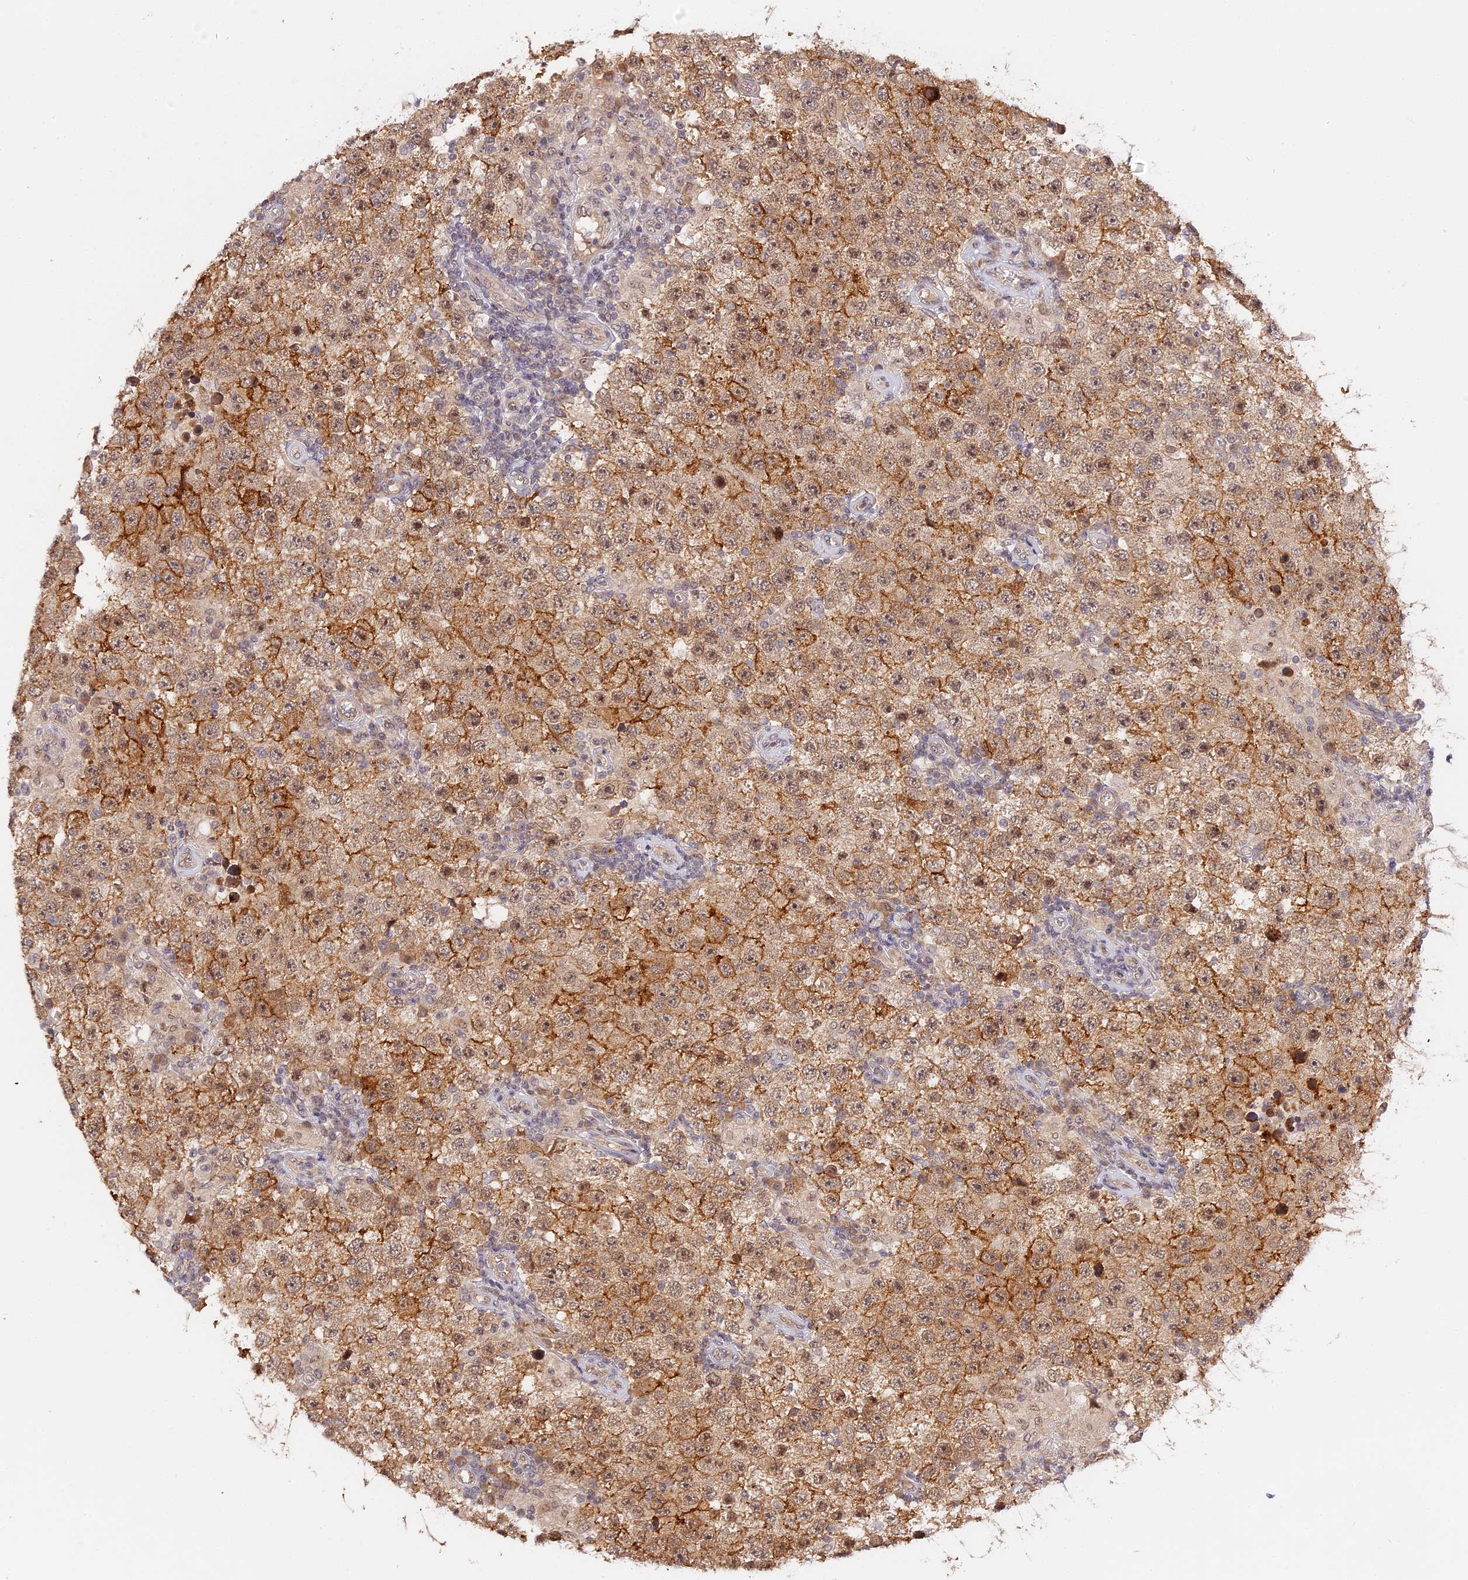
{"staining": {"intensity": "moderate", "quantity": "25%-75%", "location": "cytoplasmic/membranous"}, "tissue": "testis cancer", "cell_type": "Tumor cells", "image_type": "cancer", "snomed": [{"axis": "morphology", "description": "Normal tissue, NOS"}, {"axis": "morphology", "description": "Urothelial carcinoma, High grade"}, {"axis": "morphology", "description": "Seminoma, NOS"}, {"axis": "morphology", "description": "Carcinoma, Embryonal, NOS"}, {"axis": "topography", "description": "Urinary bladder"}, {"axis": "topography", "description": "Testis"}], "caption": "DAB immunohistochemical staining of human testis embryonal carcinoma reveals moderate cytoplasmic/membranous protein expression in approximately 25%-75% of tumor cells.", "gene": "IMPACT", "patient": {"sex": "male", "age": 41}}